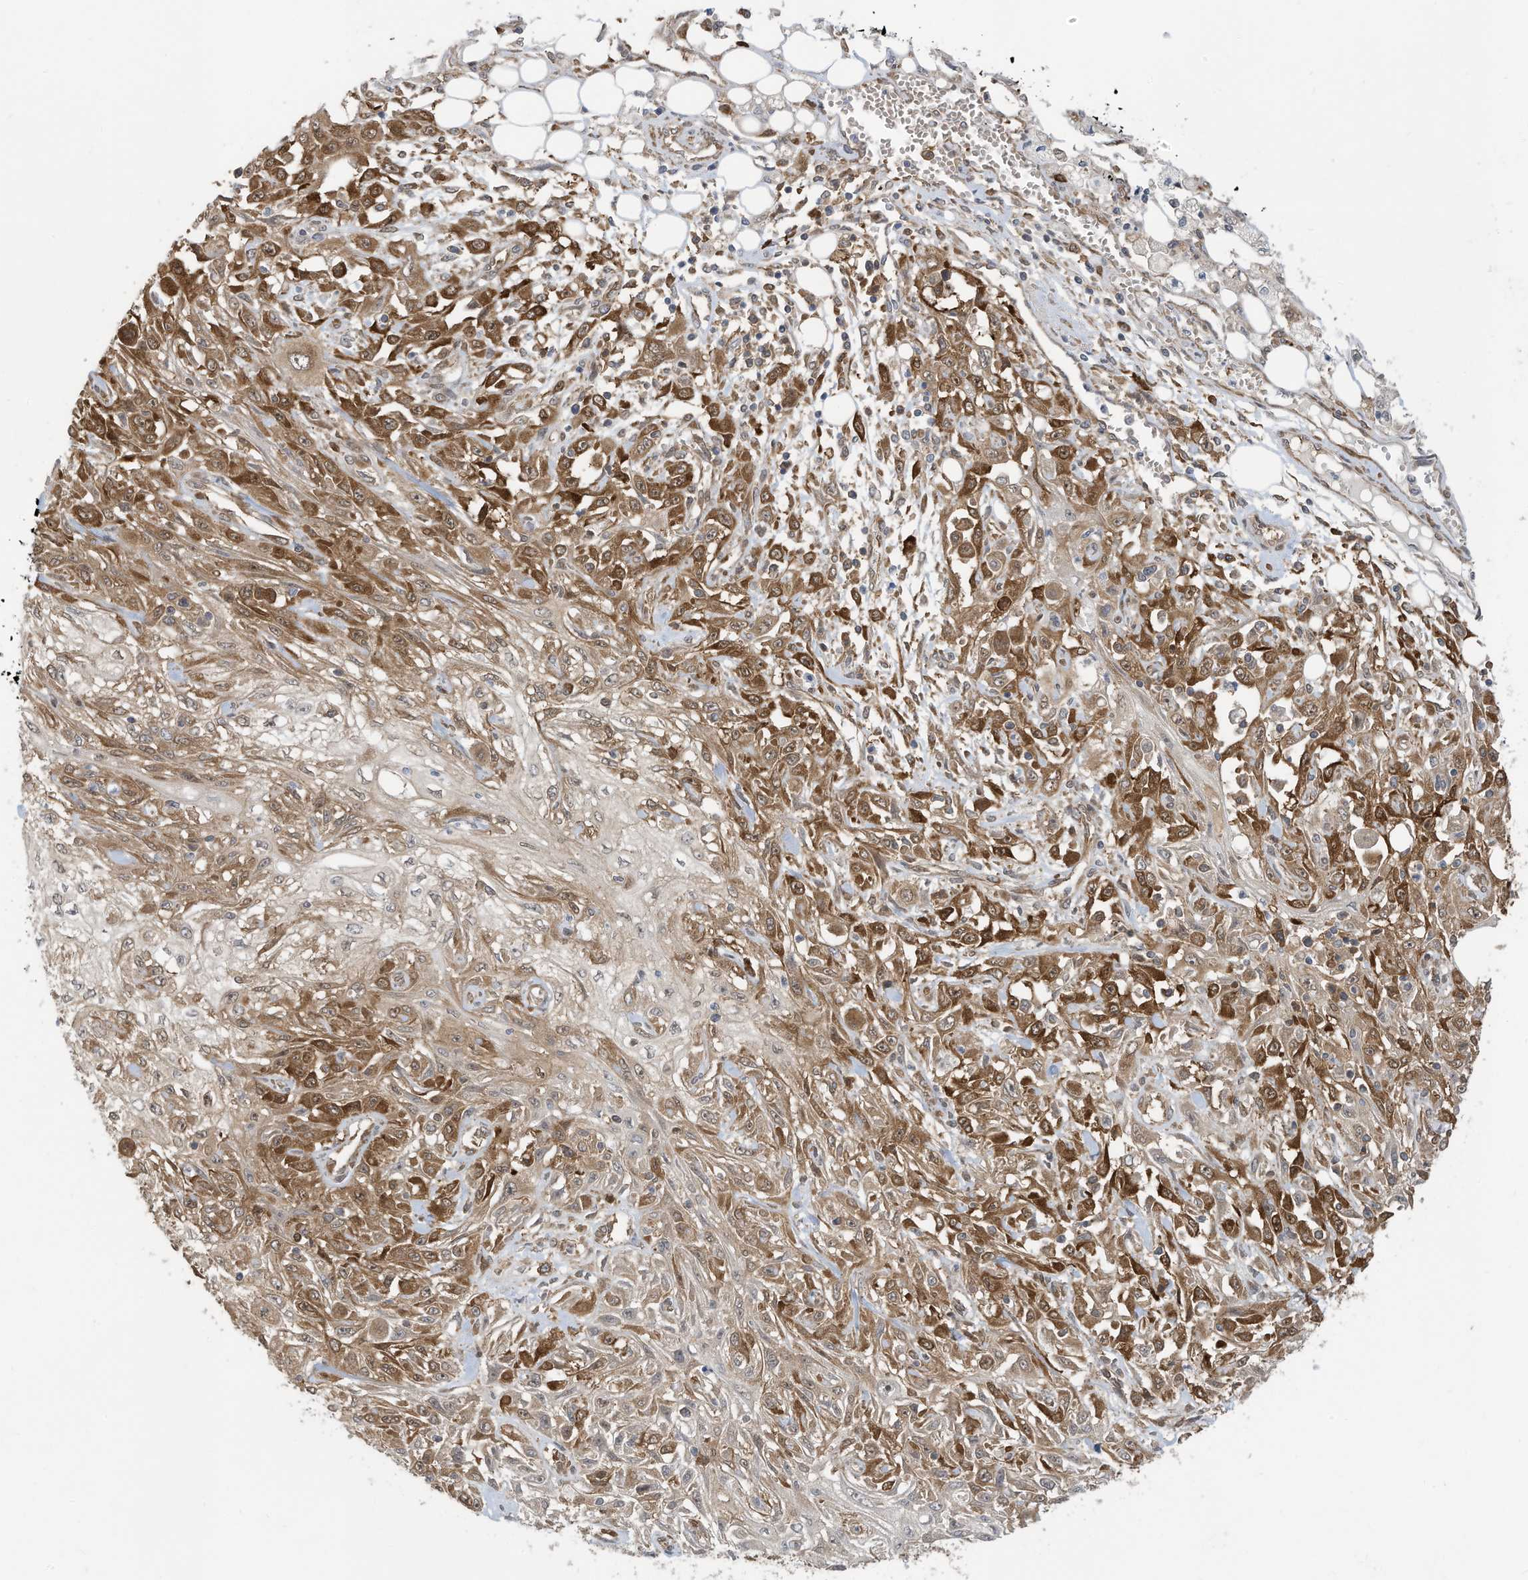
{"staining": {"intensity": "moderate", "quantity": ">75%", "location": "cytoplasmic/membranous"}, "tissue": "skin cancer", "cell_type": "Tumor cells", "image_type": "cancer", "snomed": [{"axis": "morphology", "description": "Squamous cell carcinoma, NOS"}, {"axis": "morphology", "description": "Squamous cell carcinoma, metastatic, NOS"}, {"axis": "topography", "description": "Skin"}, {"axis": "topography", "description": "Lymph node"}], "caption": "A brown stain labels moderate cytoplasmic/membranous expression of a protein in metastatic squamous cell carcinoma (skin) tumor cells. (IHC, brightfield microscopy, high magnification).", "gene": "USE1", "patient": {"sex": "male", "age": 75}}